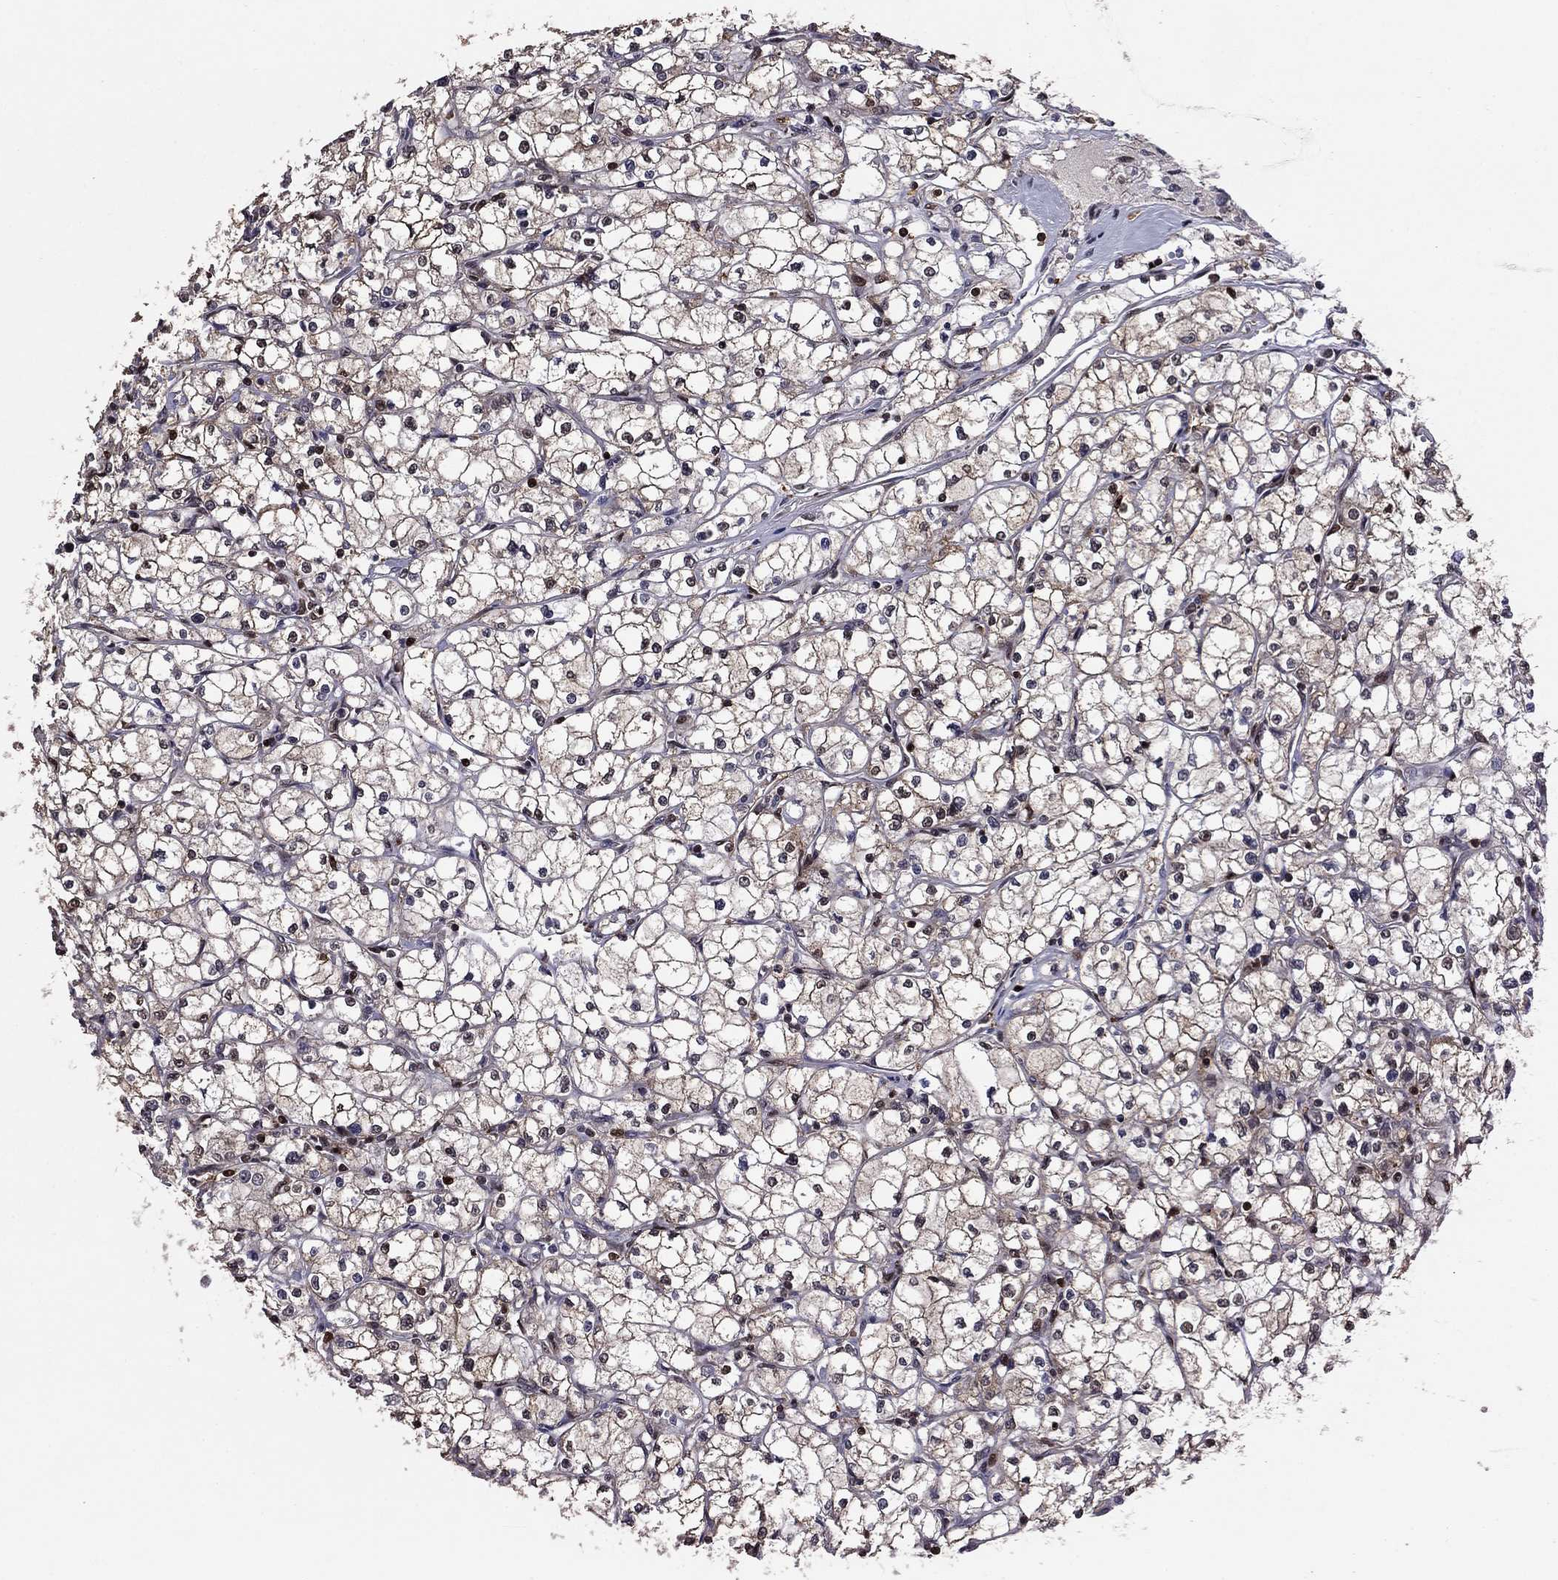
{"staining": {"intensity": "weak", "quantity": "25%-75%", "location": "cytoplasmic/membranous"}, "tissue": "renal cancer", "cell_type": "Tumor cells", "image_type": "cancer", "snomed": [{"axis": "morphology", "description": "Adenocarcinoma, NOS"}, {"axis": "topography", "description": "Kidney"}], "caption": "A photomicrograph of human renal cancer (adenocarcinoma) stained for a protein displays weak cytoplasmic/membranous brown staining in tumor cells. (DAB (3,3'-diaminobenzidine) IHC, brown staining for protein, blue staining for nuclei).", "gene": "APPBP2", "patient": {"sex": "male", "age": 67}}